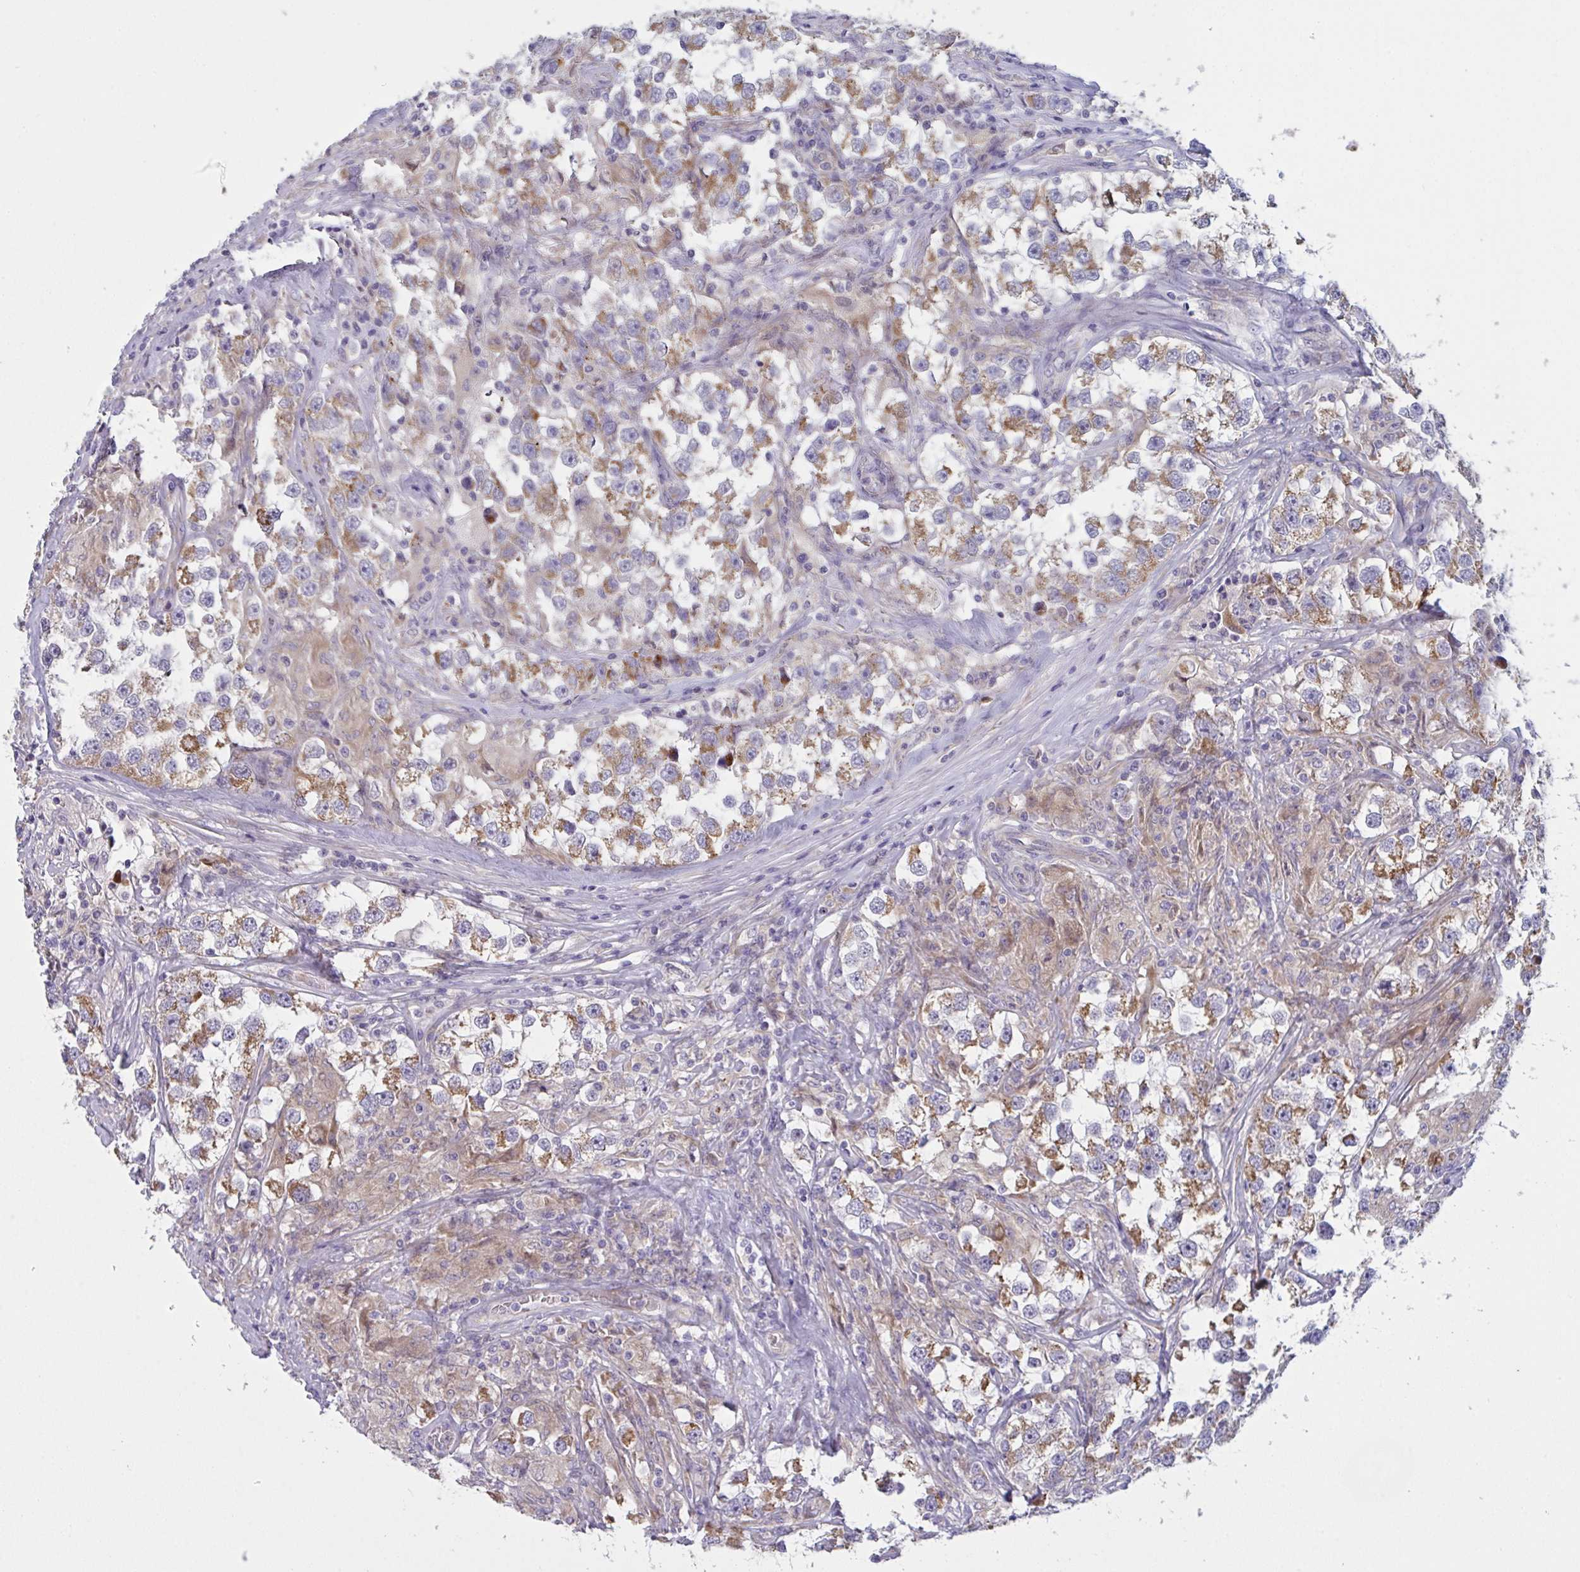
{"staining": {"intensity": "moderate", "quantity": ">75%", "location": "cytoplasmic/membranous"}, "tissue": "testis cancer", "cell_type": "Tumor cells", "image_type": "cancer", "snomed": [{"axis": "morphology", "description": "Seminoma, NOS"}, {"axis": "topography", "description": "Testis"}], "caption": "Protein positivity by IHC reveals moderate cytoplasmic/membranous staining in about >75% of tumor cells in seminoma (testis).", "gene": "MRPS2", "patient": {"sex": "male", "age": 46}}